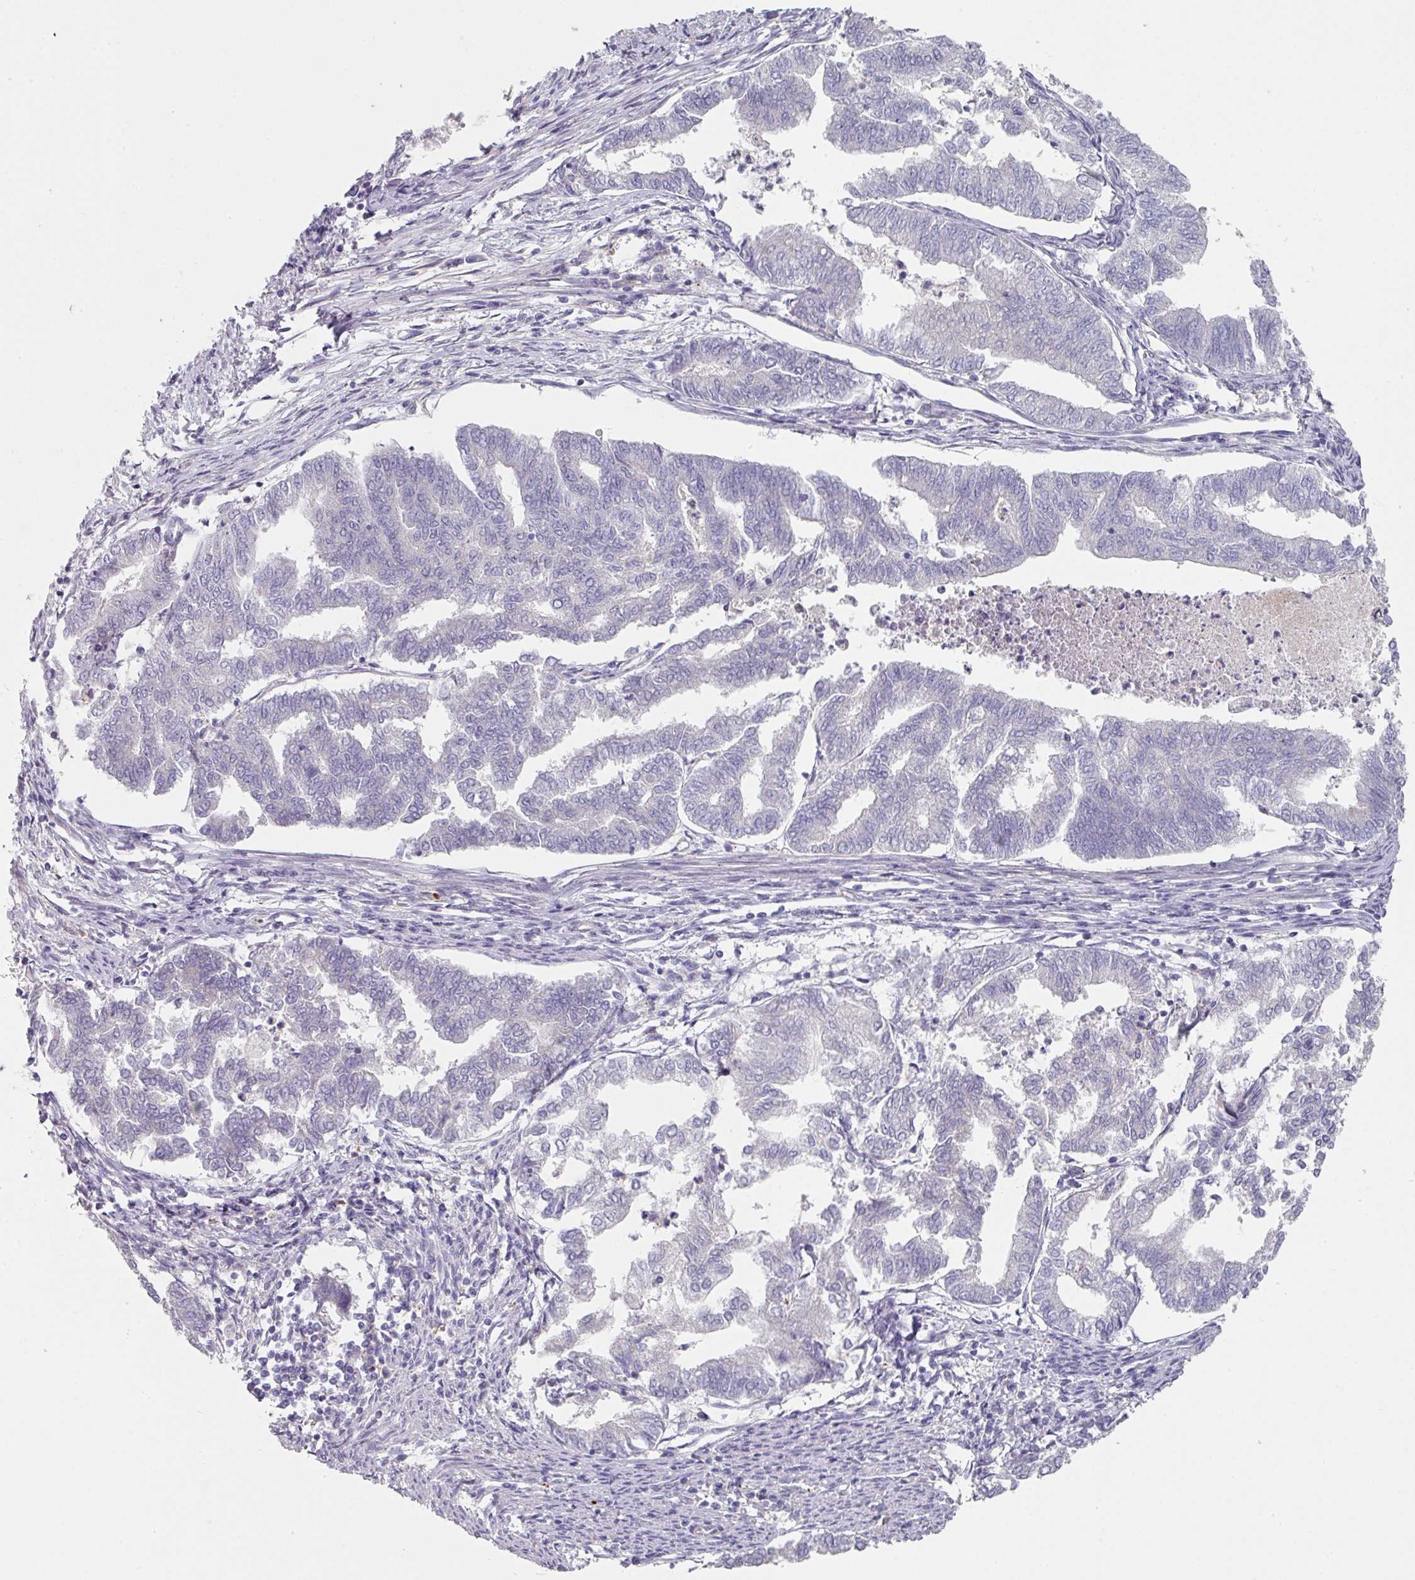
{"staining": {"intensity": "negative", "quantity": "none", "location": "none"}, "tissue": "endometrial cancer", "cell_type": "Tumor cells", "image_type": "cancer", "snomed": [{"axis": "morphology", "description": "Adenocarcinoma, NOS"}, {"axis": "topography", "description": "Endometrium"}], "caption": "A micrograph of endometrial cancer (adenocarcinoma) stained for a protein exhibits no brown staining in tumor cells. Nuclei are stained in blue.", "gene": "WSB2", "patient": {"sex": "female", "age": 79}}